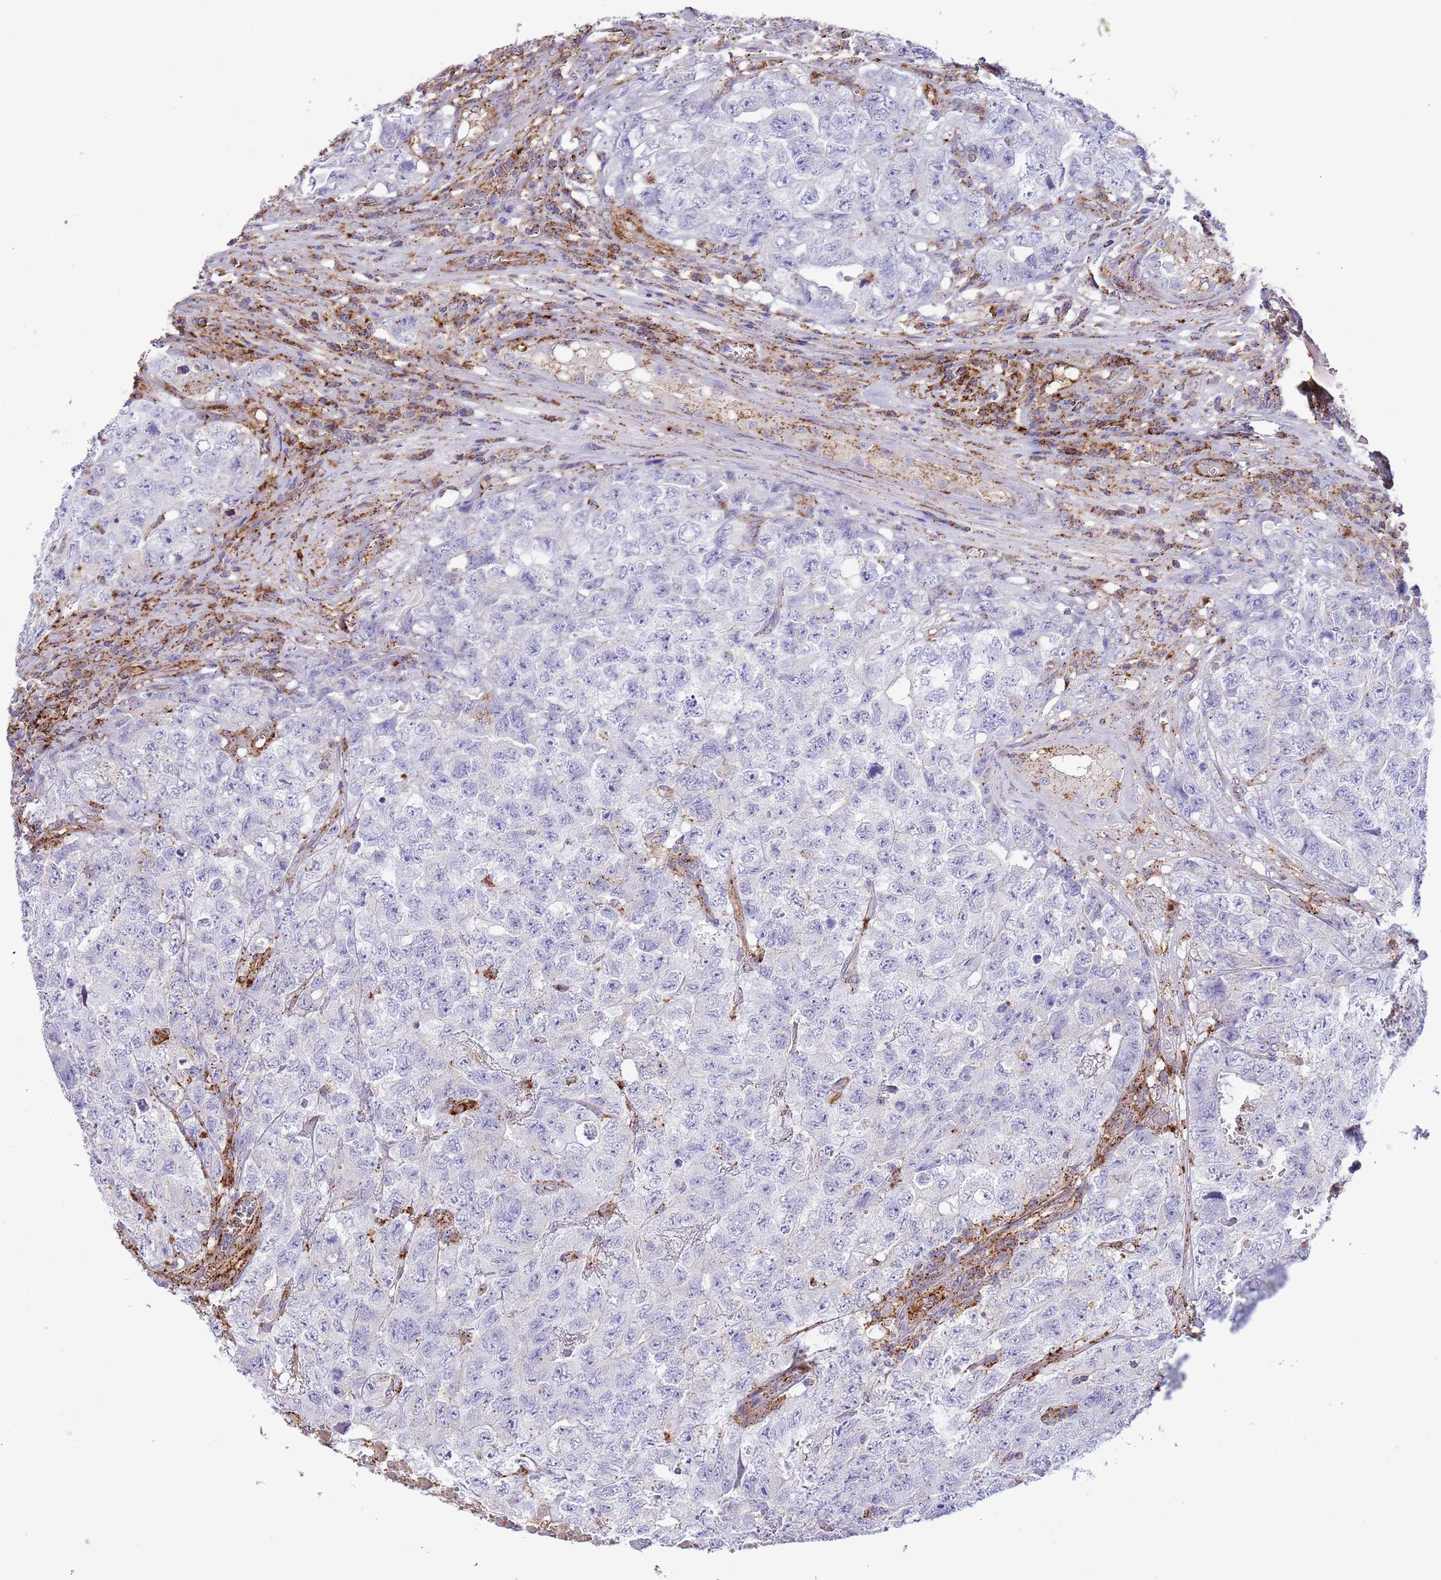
{"staining": {"intensity": "negative", "quantity": "none", "location": "none"}, "tissue": "testis cancer", "cell_type": "Tumor cells", "image_type": "cancer", "snomed": [{"axis": "morphology", "description": "Carcinoma, Embryonal, NOS"}, {"axis": "topography", "description": "Testis"}], "caption": "Immunohistochemistry (IHC) histopathology image of neoplastic tissue: human testis cancer stained with DAB demonstrates no significant protein staining in tumor cells. Nuclei are stained in blue.", "gene": "ABHD17A", "patient": {"sex": "male", "age": 31}}